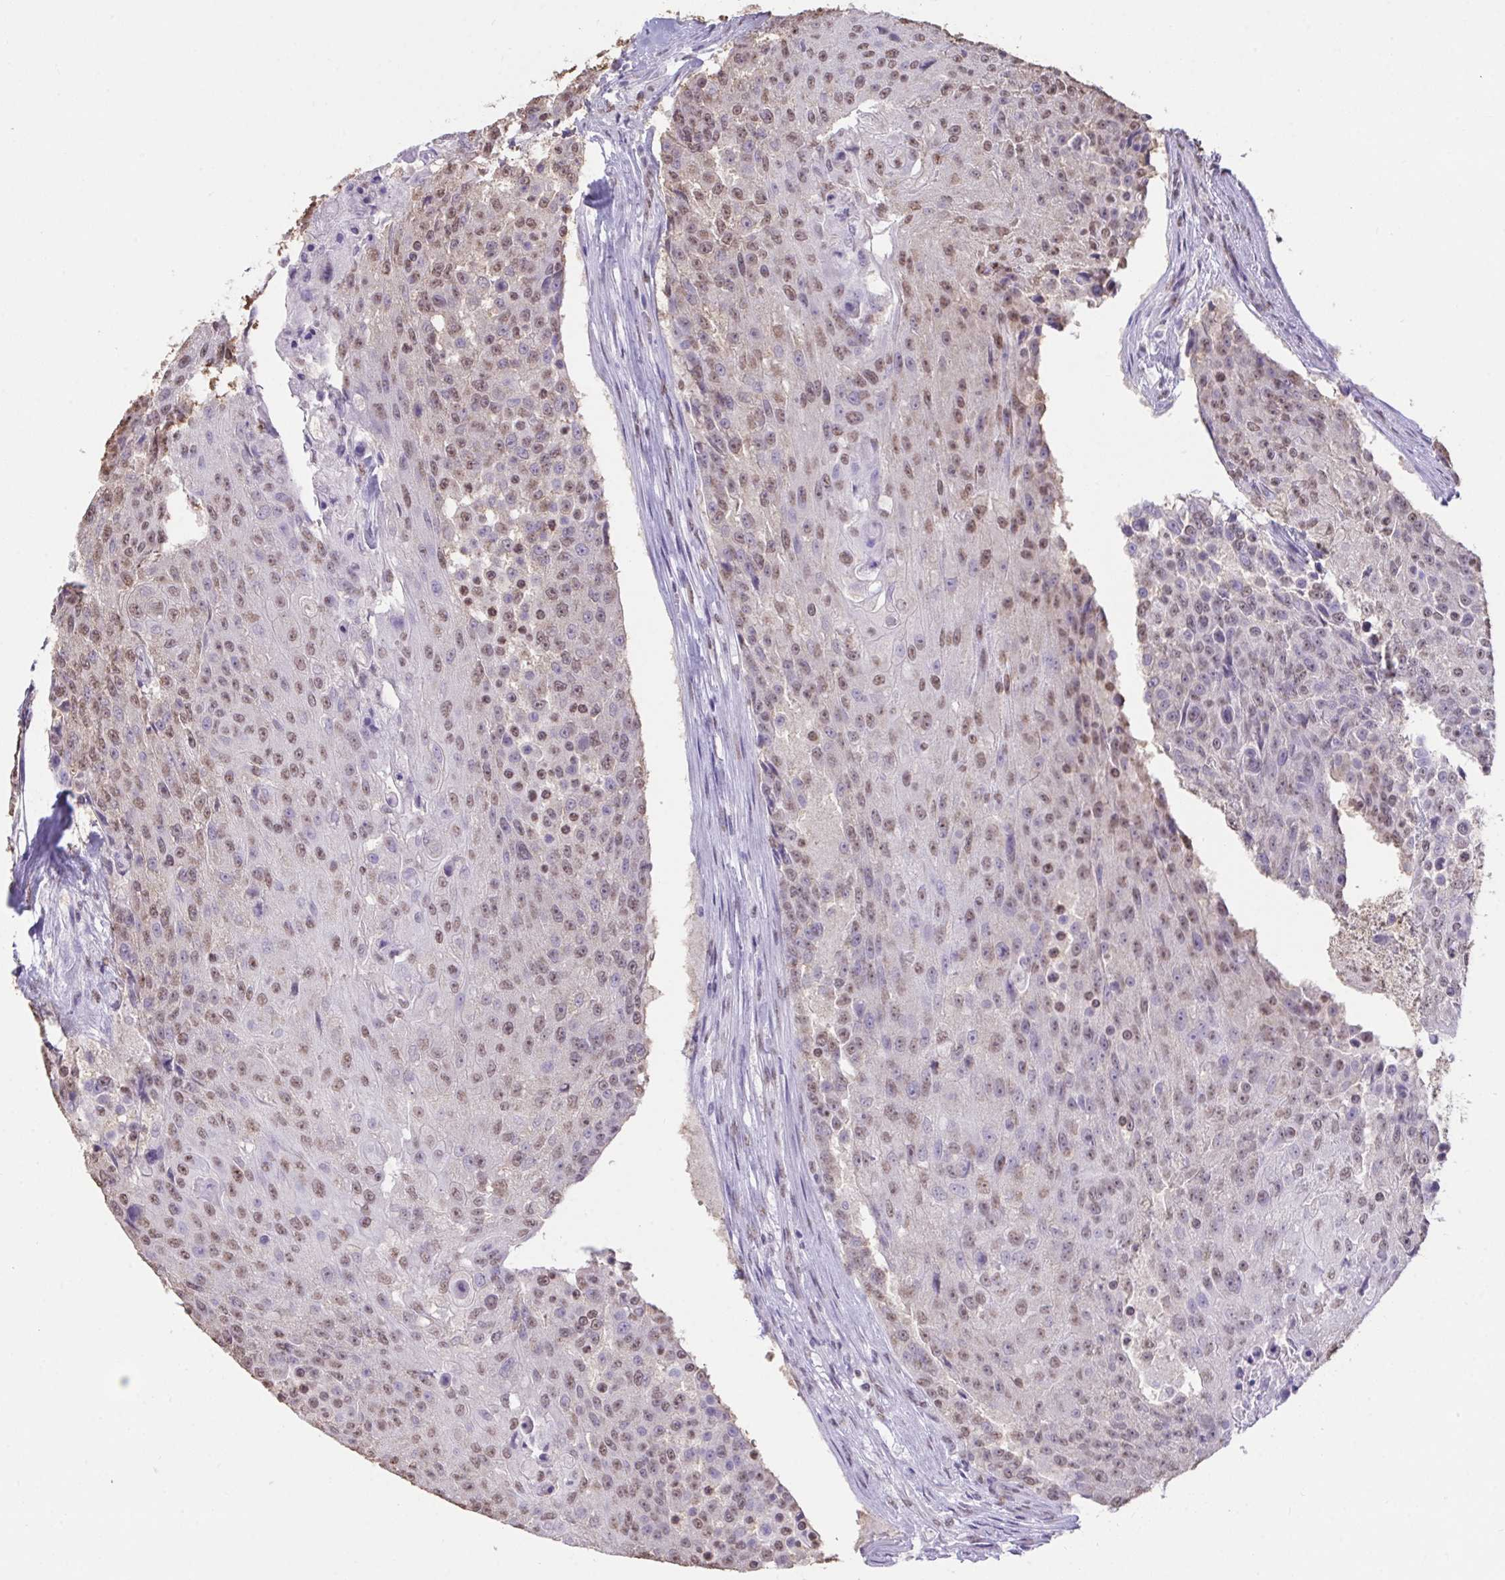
{"staining": {"intensity": "weak", "quantity": ">75%", "location": "nuclear"}, "tissue": "urothelial cancer", "cell_type": "Tumor cells", "image_type": "cancer", "snomed": [{"axis": "morphology", "description": "Urothelial carcinoma, High grade"}, {"axis": "topography", "description": "Urinary bladder"}], "caption": "Immunohistochemical staining of urothelial cancer displays weak nuclear protein positivity in about >75% of tumor cells. (IHC, brightfield microscopy, high magnification).", "gene": "SEMA6B", "patient": {"sex": "female", "age": 63}}